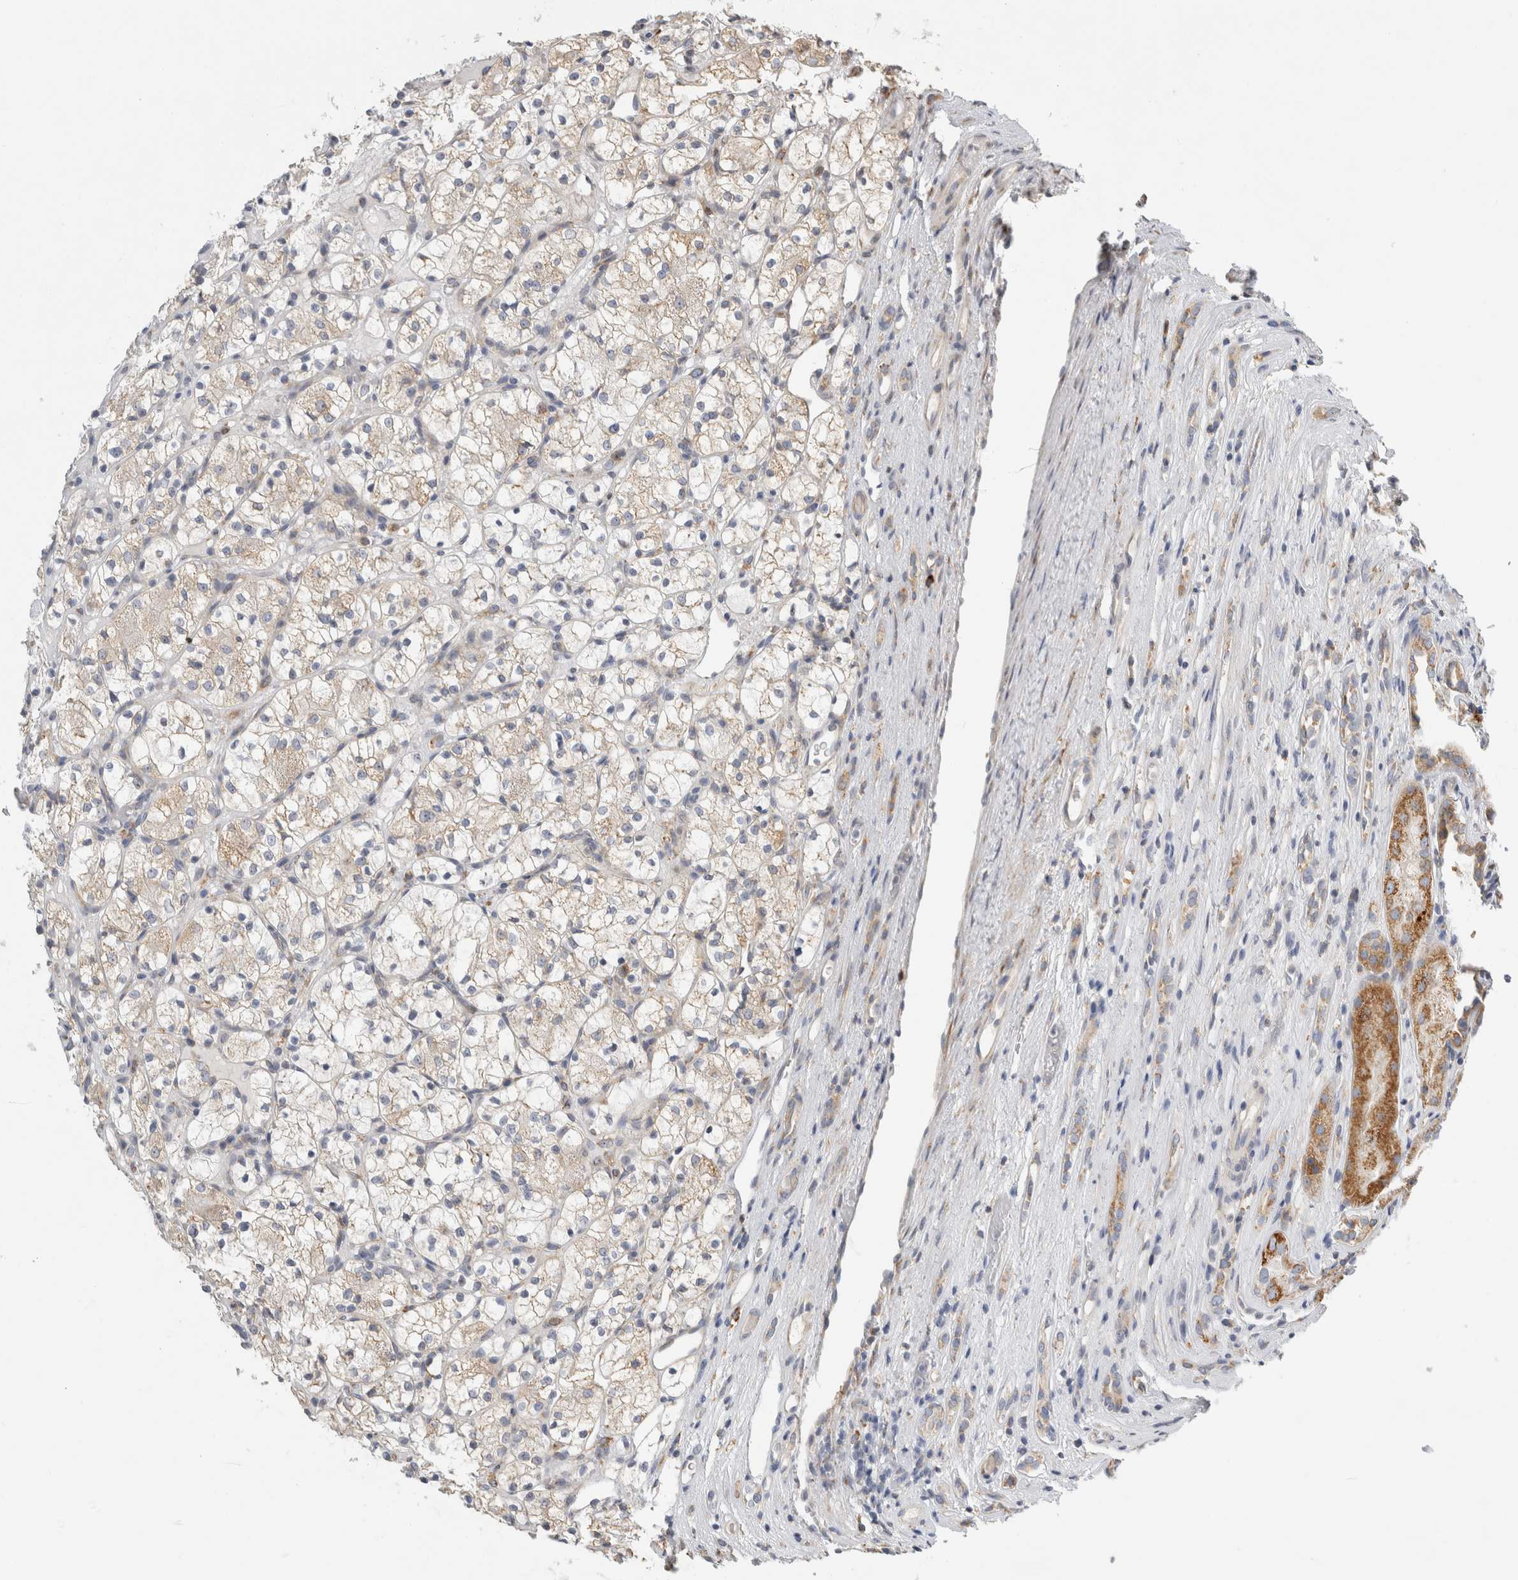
{"staining": {"intensity": "weak", "quantity": "25%-75%", "location": "cytoplasmic/membranous"}, "tissue": "renal cancer", "cell_type": "Tumor cells", "image_type": "cancer", "snomed": [{"axis": "morphology", "description": "Adenocarcinoma, NOS"}, {"axis": "topography", "description": "Kidney"}], "caption": "Brown immunohistochemical staining in renal cancer reveals weak cytoplasmic/membranous positivity in approximately 25%-75% of tumor cells. Ihc stains the protein in brown and the nuclei are stained blue.", "gene": "RPN2", "patient": {"sex": "female", "age": 60}}